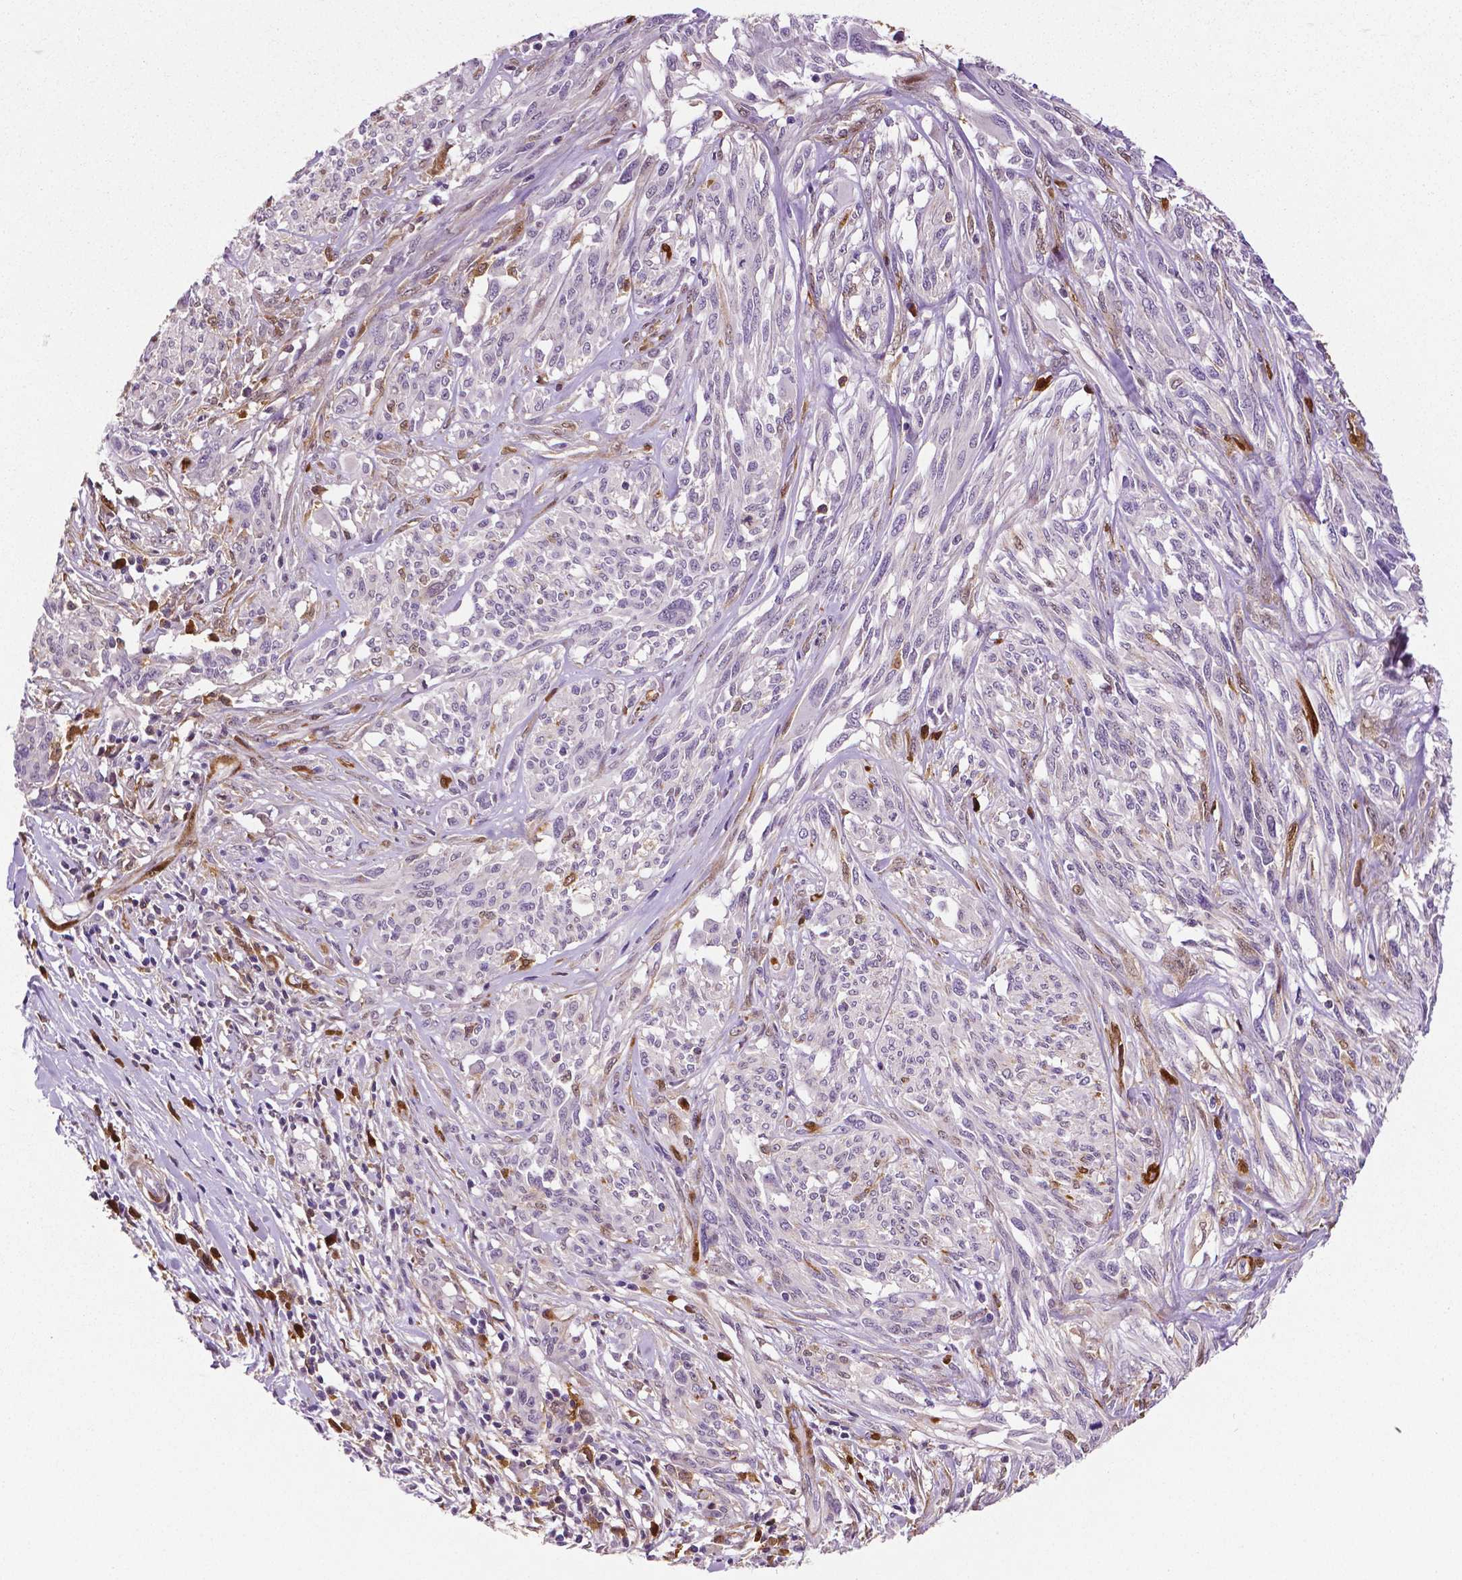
{"staining": {"intensity": "negative", "quantity": "none", "location": "none"}, "tissue": "melanoma", "cell_type": "Tumor cells", "image_type": "cancer", "snomed": [{"axis": "morphology", "description": "Malignant melanoma, NOS"}, {"axis": "topography", "description": "Skin"}], "caption": "The histopathology image exhibits no staining of tumor cells in malignant melanoma. The staining is performed using DAB brown chromogen with nuclei counter-stained in using hematoxylin.", "gene": "PHGDH", "patient": {"sex": "female", "age": 91}}